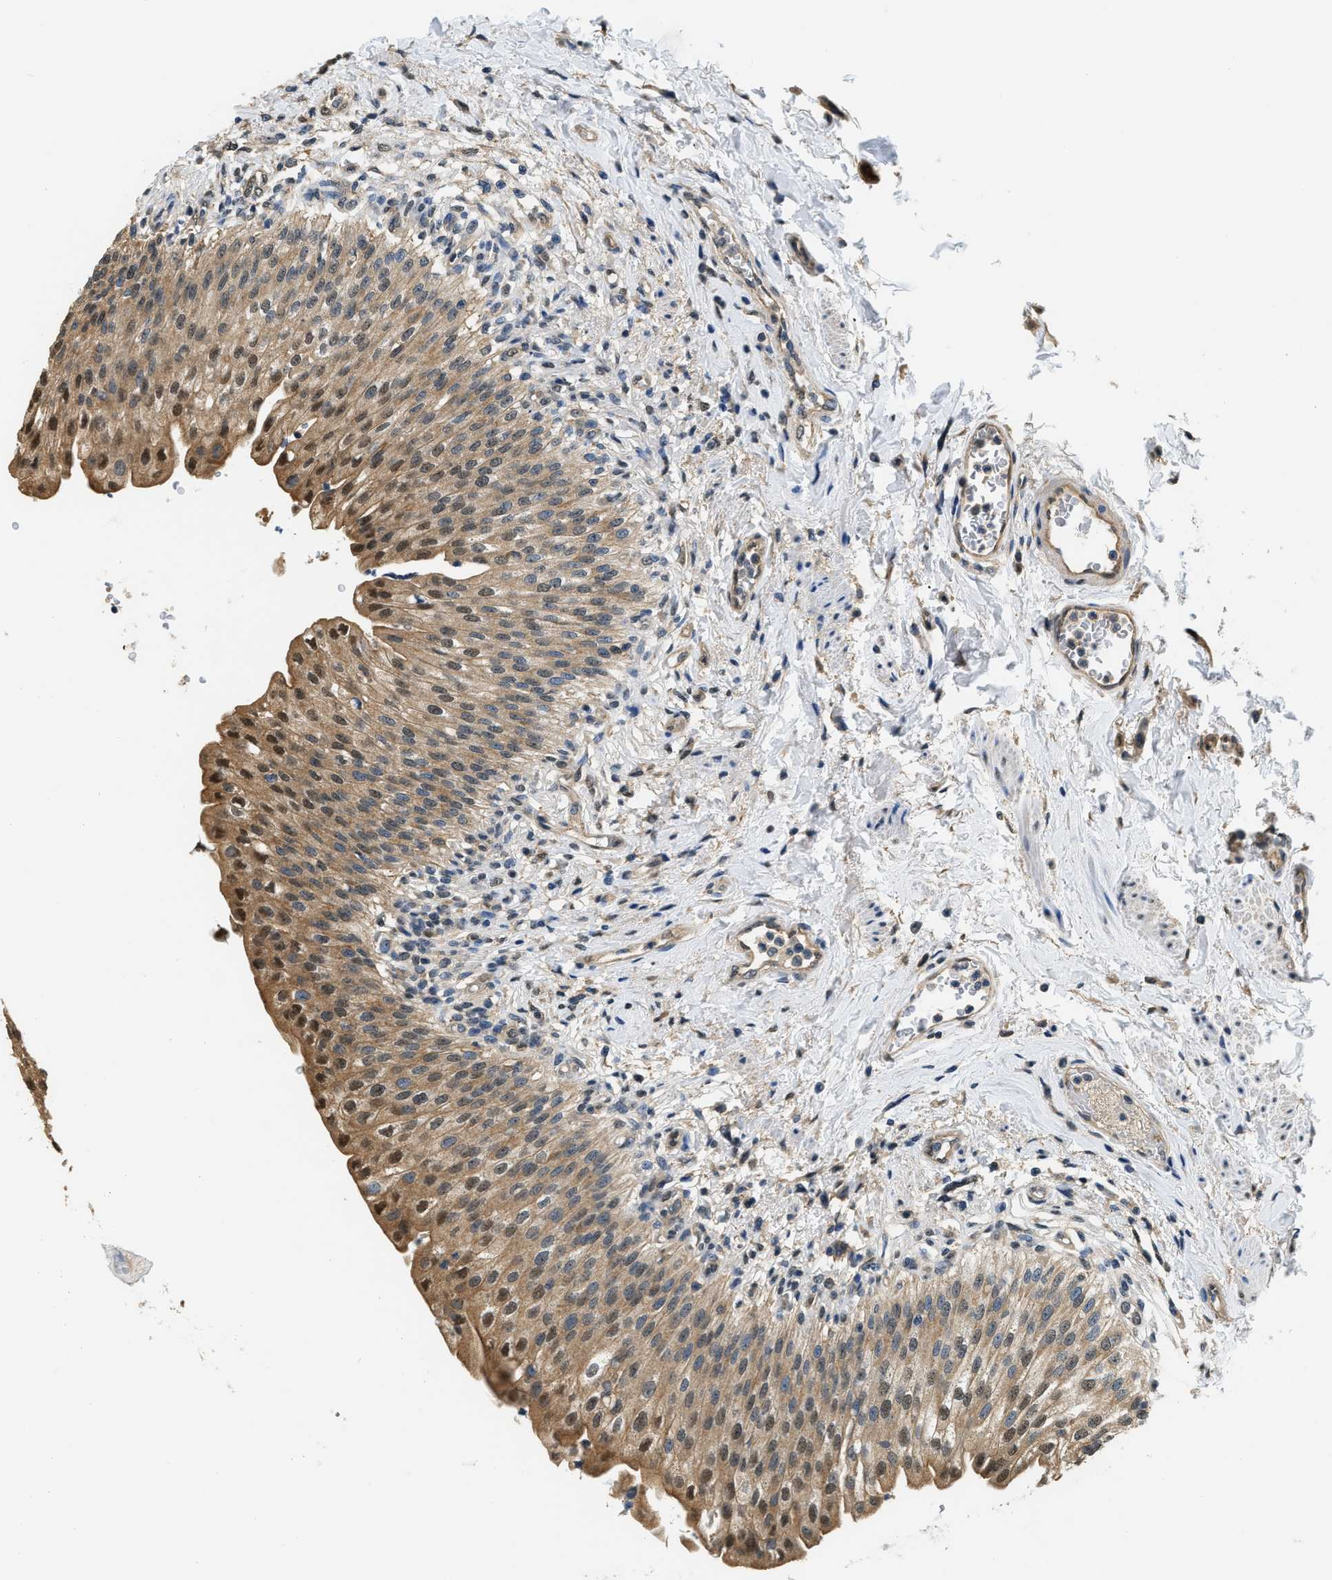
{"staining": {"intensity": "moderate", "quantity": ">75%", "location": "cytoplasmic/membranous,nuclear"}, "tissue": "urinary bladder", "cell_type": "Urothelial cells", "image_type": "normal", "snomed": [{"axis": "morphology", "description": "Normal tissue, NOS"}, {"axis": "topography", "description": "Urinary bladder"}], "caption": "Protein expression analysis of benign urinary bladder demonstrates moderate cytoplasmic/membranous,nuclear staining in about >75% of urothelial cells.", "gene": "BCL7C", "patient": {"sex": "female", "age": 60}}